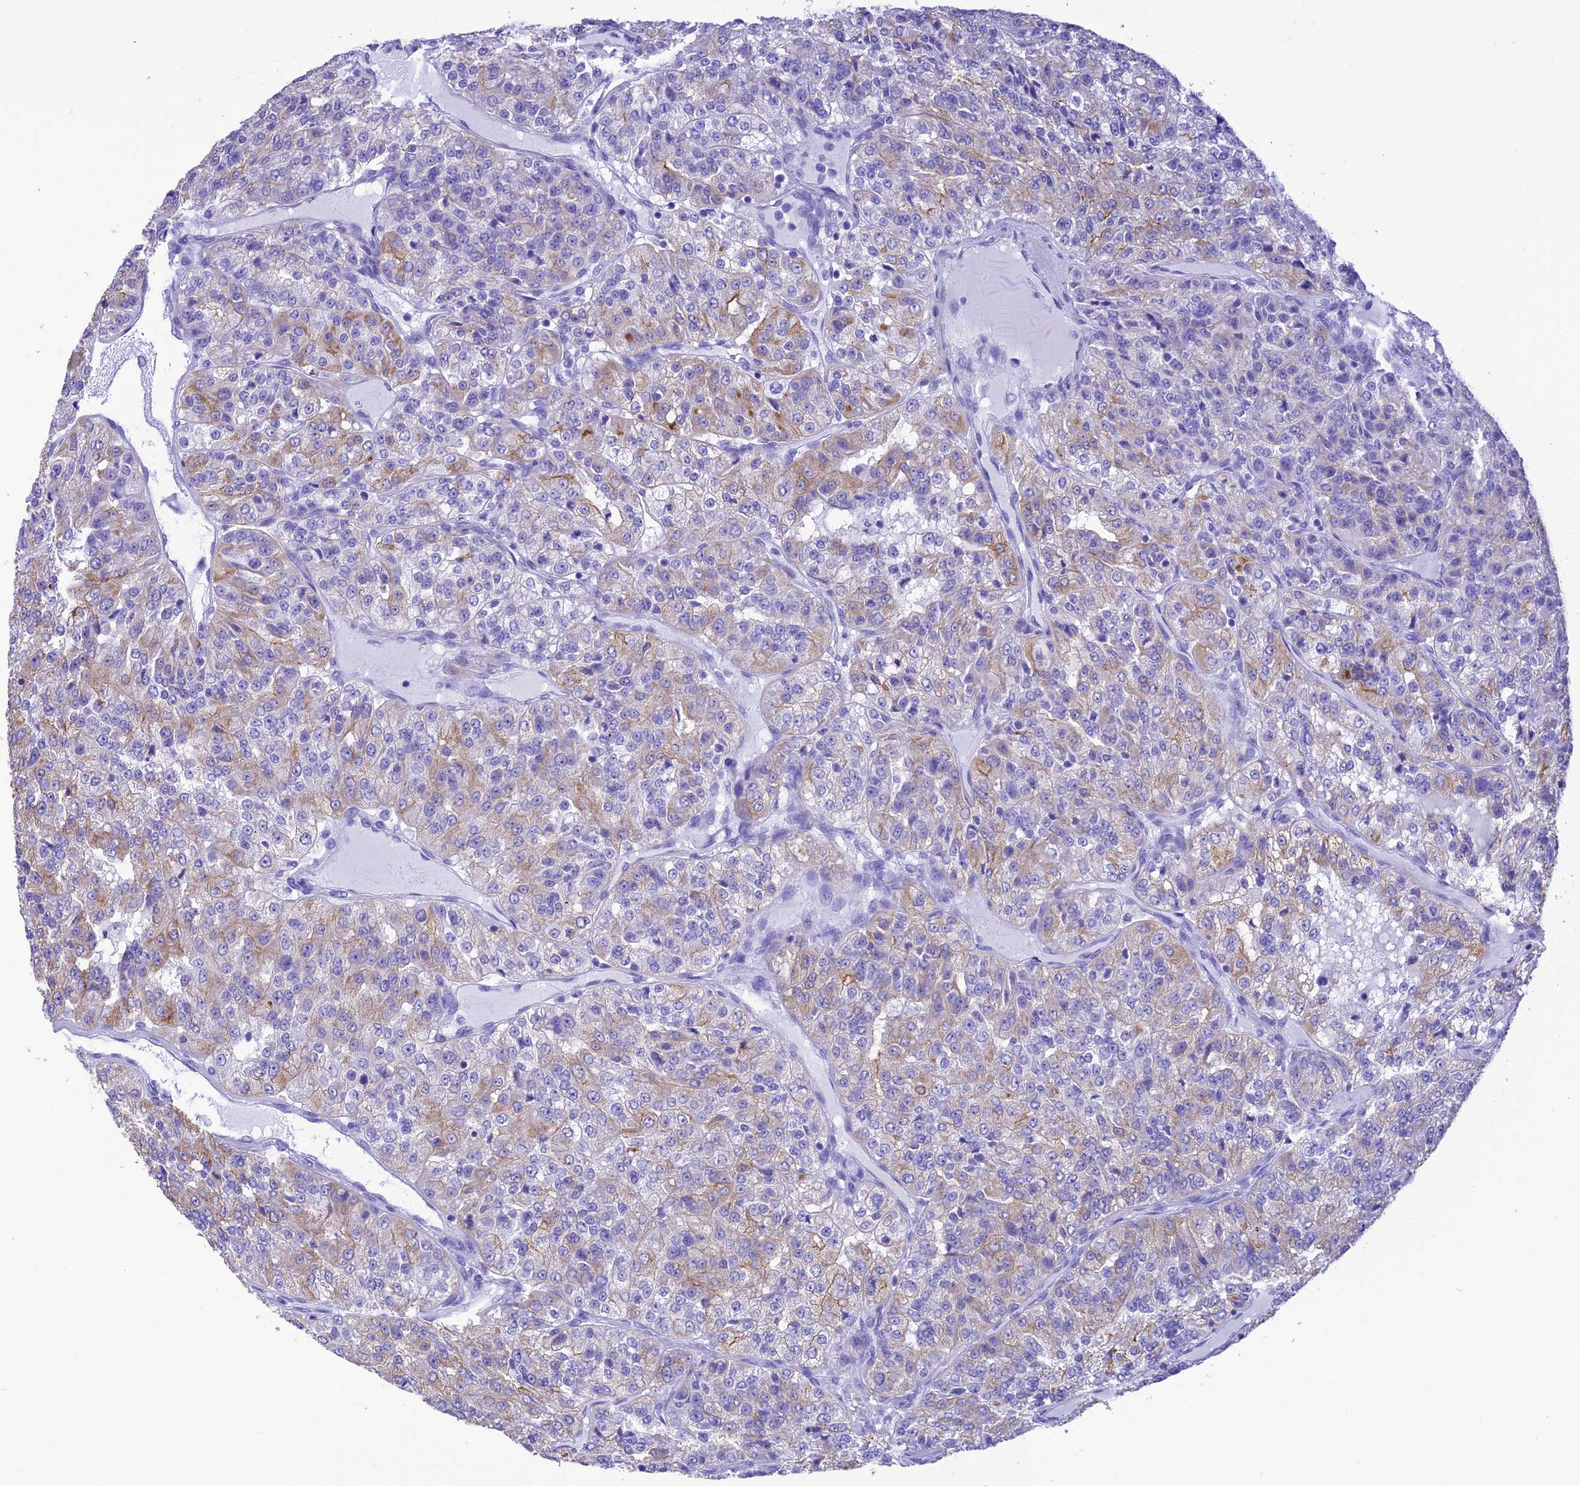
{"staining": {"intensity": "moderate", "quantity": "<25%", "location": "cytoplasmic/membranous"}, "tissue": "renal cancer", "cell_type": "Tumor cells", "image_type": "cancer", "snomed": [{"axis": "morphology", "description": "Adenocarcinoma, NOS"}, {"axis": "topography", "description": "Kidney"}], "caption": "Immunohistochemistry of renal adenocarcinoma demonstrates low levels of moderate cytoplasmic/membranous positivity in about <25% of tumor cells.", "gene": "VPS52", "patient": {"sex": "female", "age": 63}}